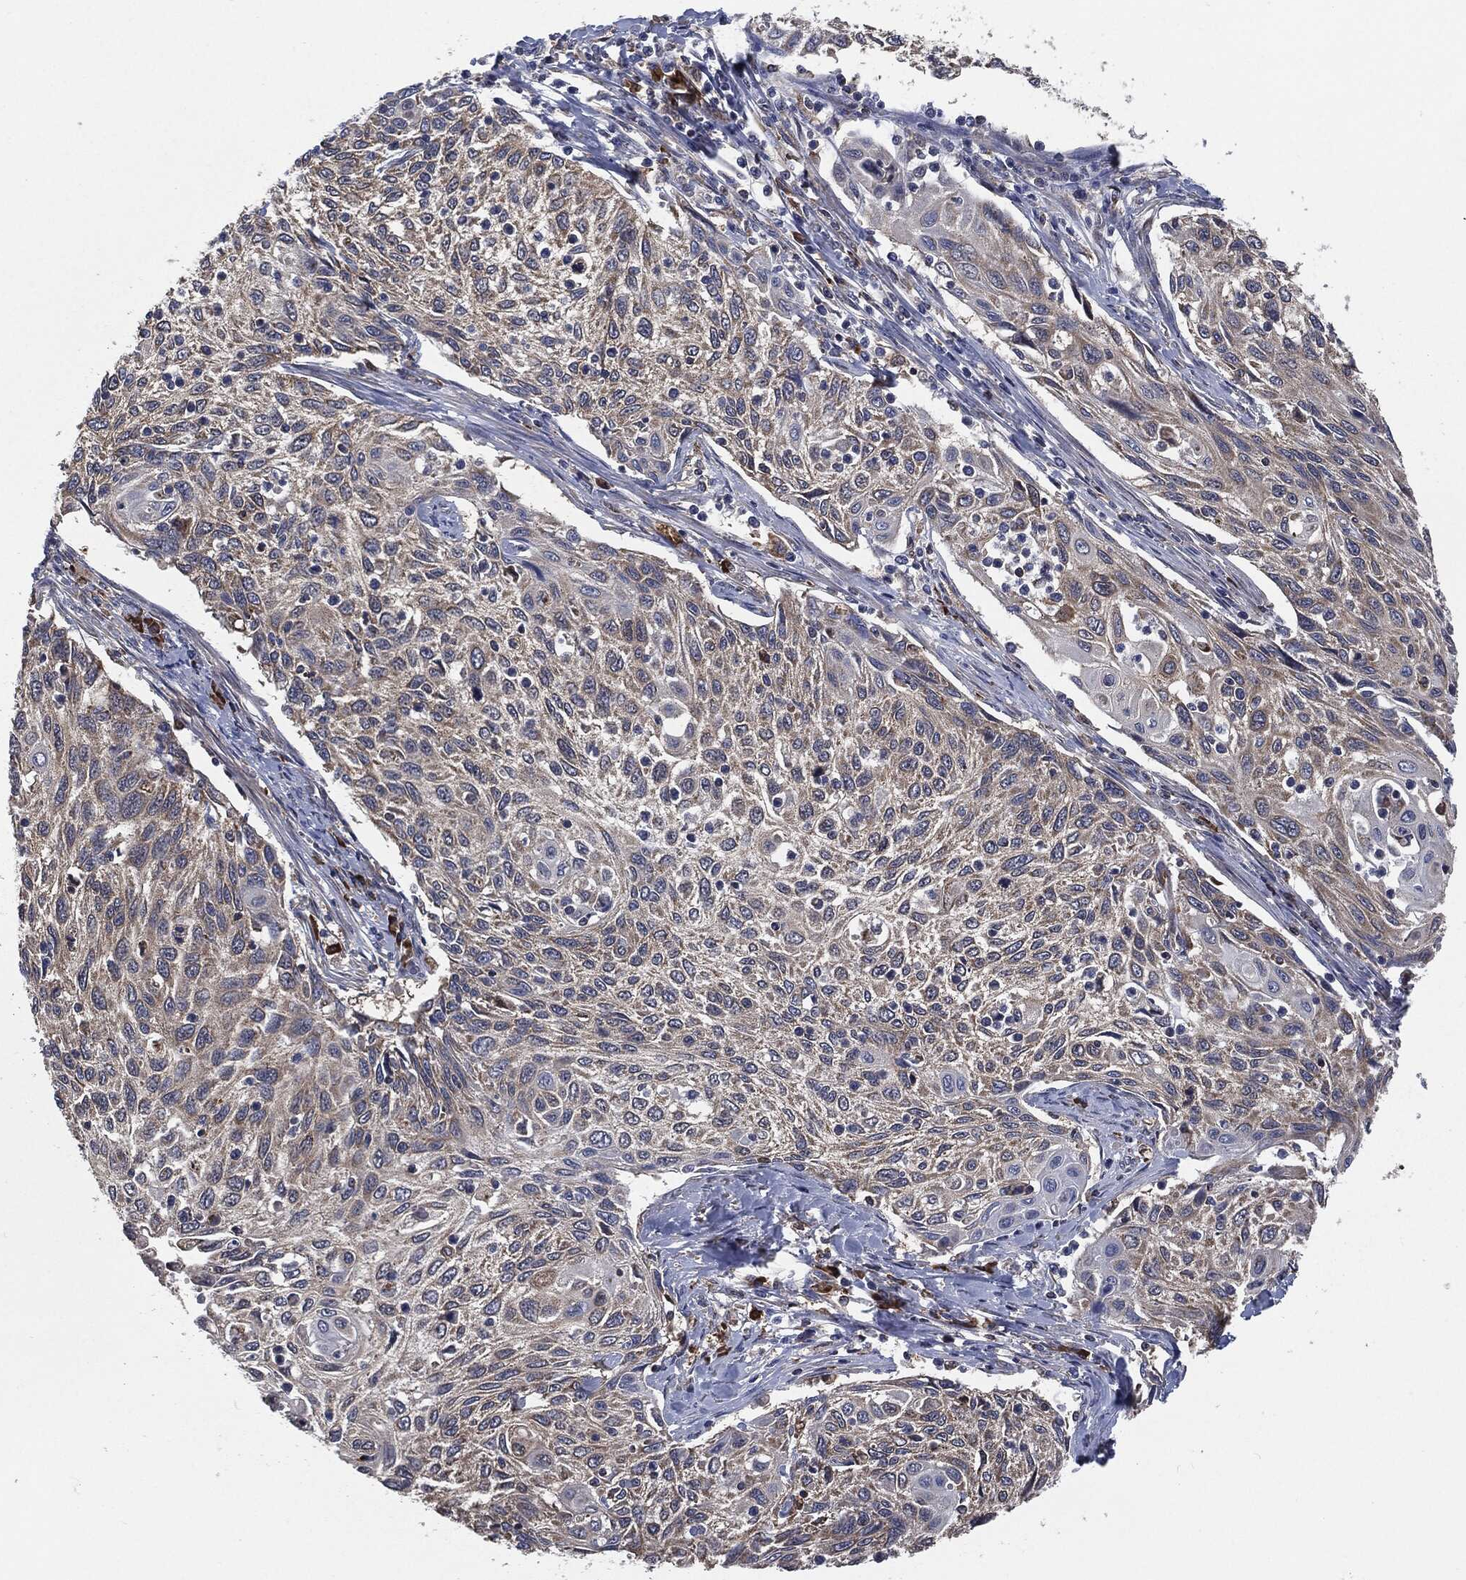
{"staining": {"intensity": "weak", "quantity": "<25%", "location": "cytoplasmic/membranous"}, "tissue": "cervical cancer", "cell_type": "Tumor cells", "image_type": "cancer", "snomed": [{"axis": "morphology", "description": "Squamous cell carcinoma, NOS"}, {"axis": "topography", "description": "Cervix"}], "caption": "Cervical cancer was stained to show a protein in brown. There is no significant positivity in tumor cells.", "gene": "PRDX4", "patient": {"sex": "female", "age": 70}}